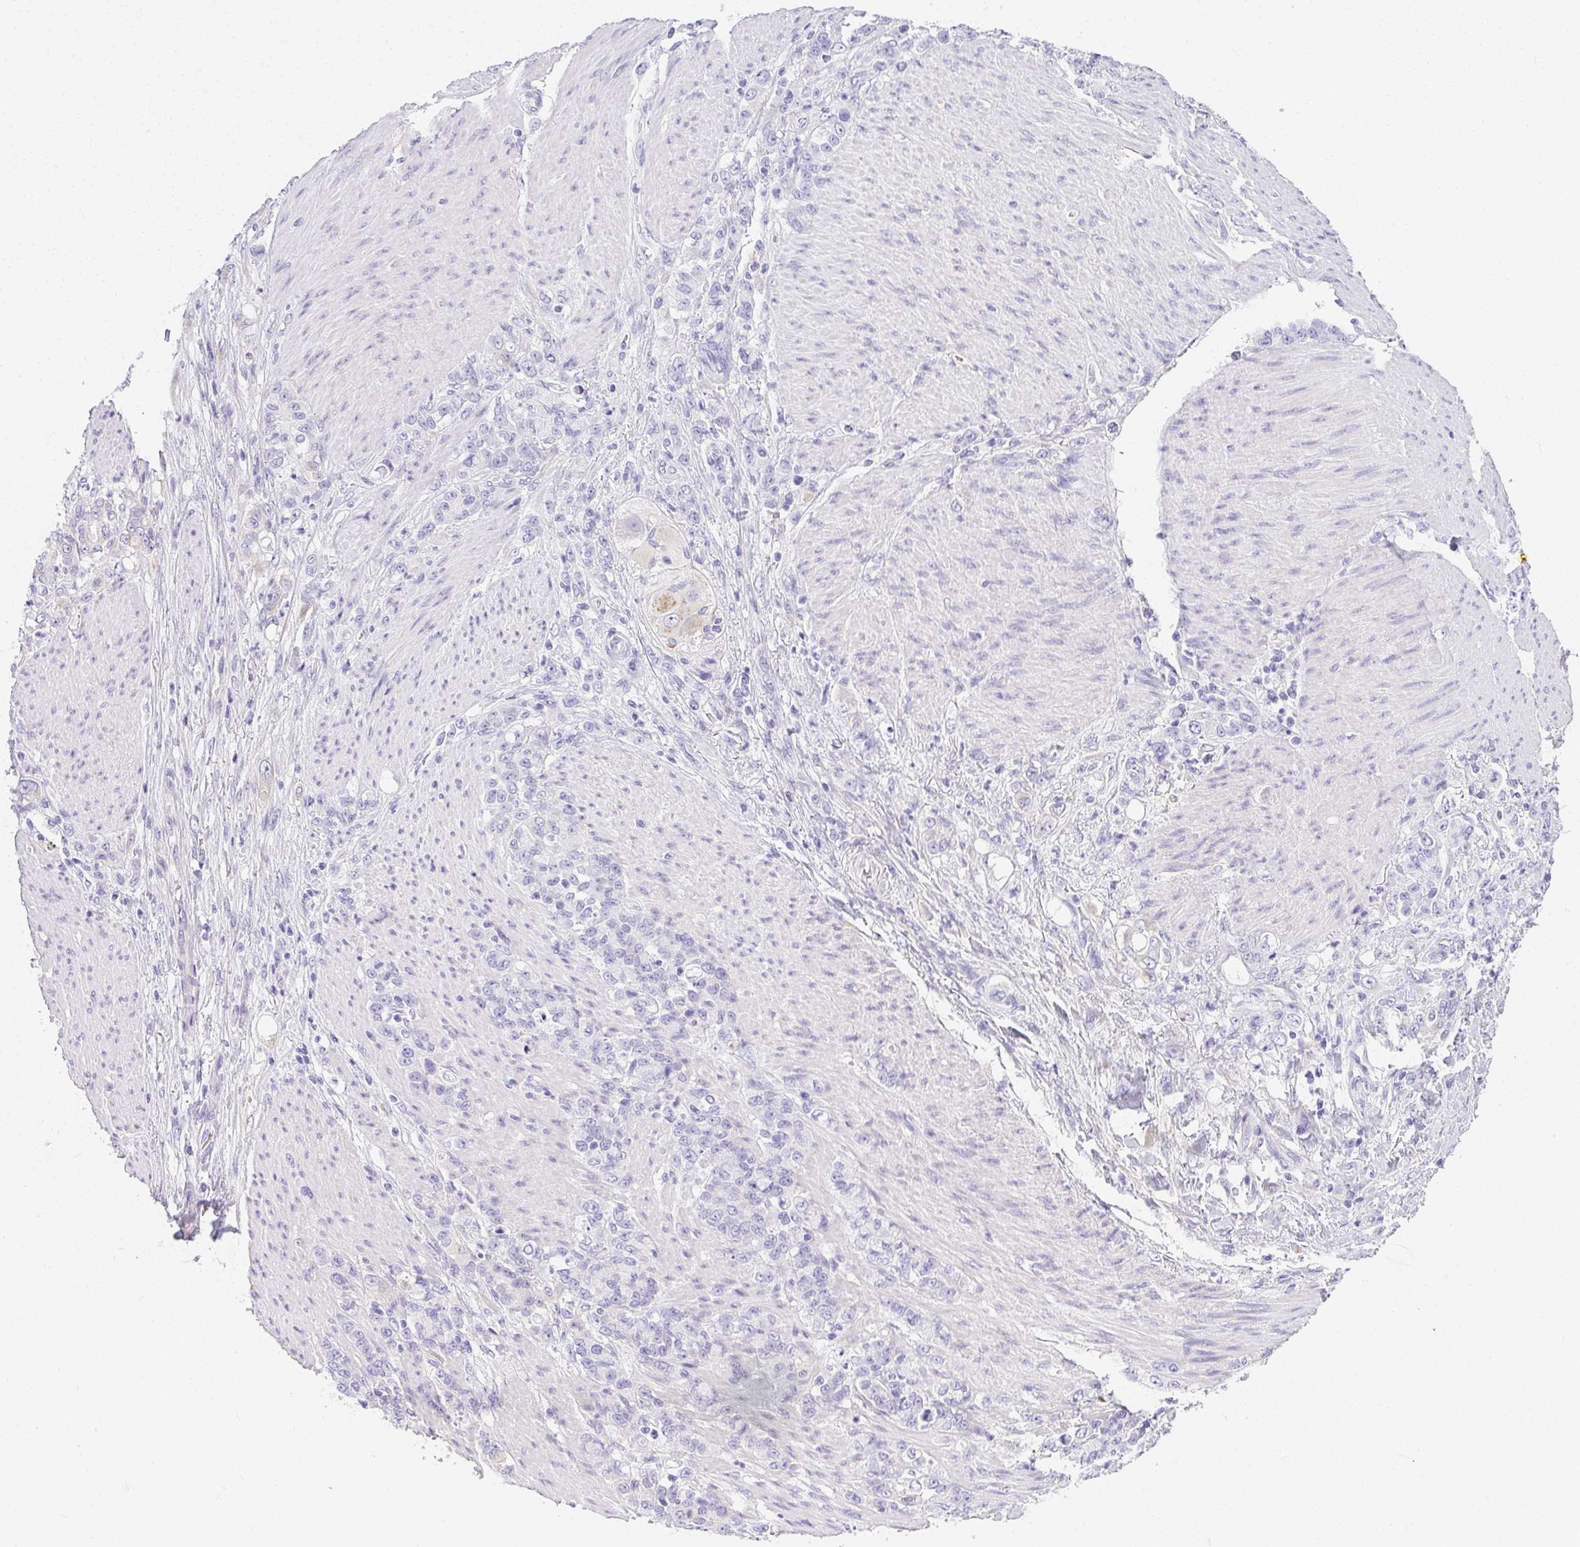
{"staining": {"intensity": "negative", "quantity": "none", "location": "none"}, "tissue": "stomach cancer", "cell_type": "Tumor cells", "image_type": "cancer", "snomed": [{"axis": "morphology", "description": "Adenocarcinoma, NOS"}, {"axis": "topography", "description": "Stomach"}], "caption": "Micrograph shows no protein positivity in tumor cells of stomach cancer tissue.", "gene": "PLPPR3", "patient": {"sex": "female", "age": 79}}